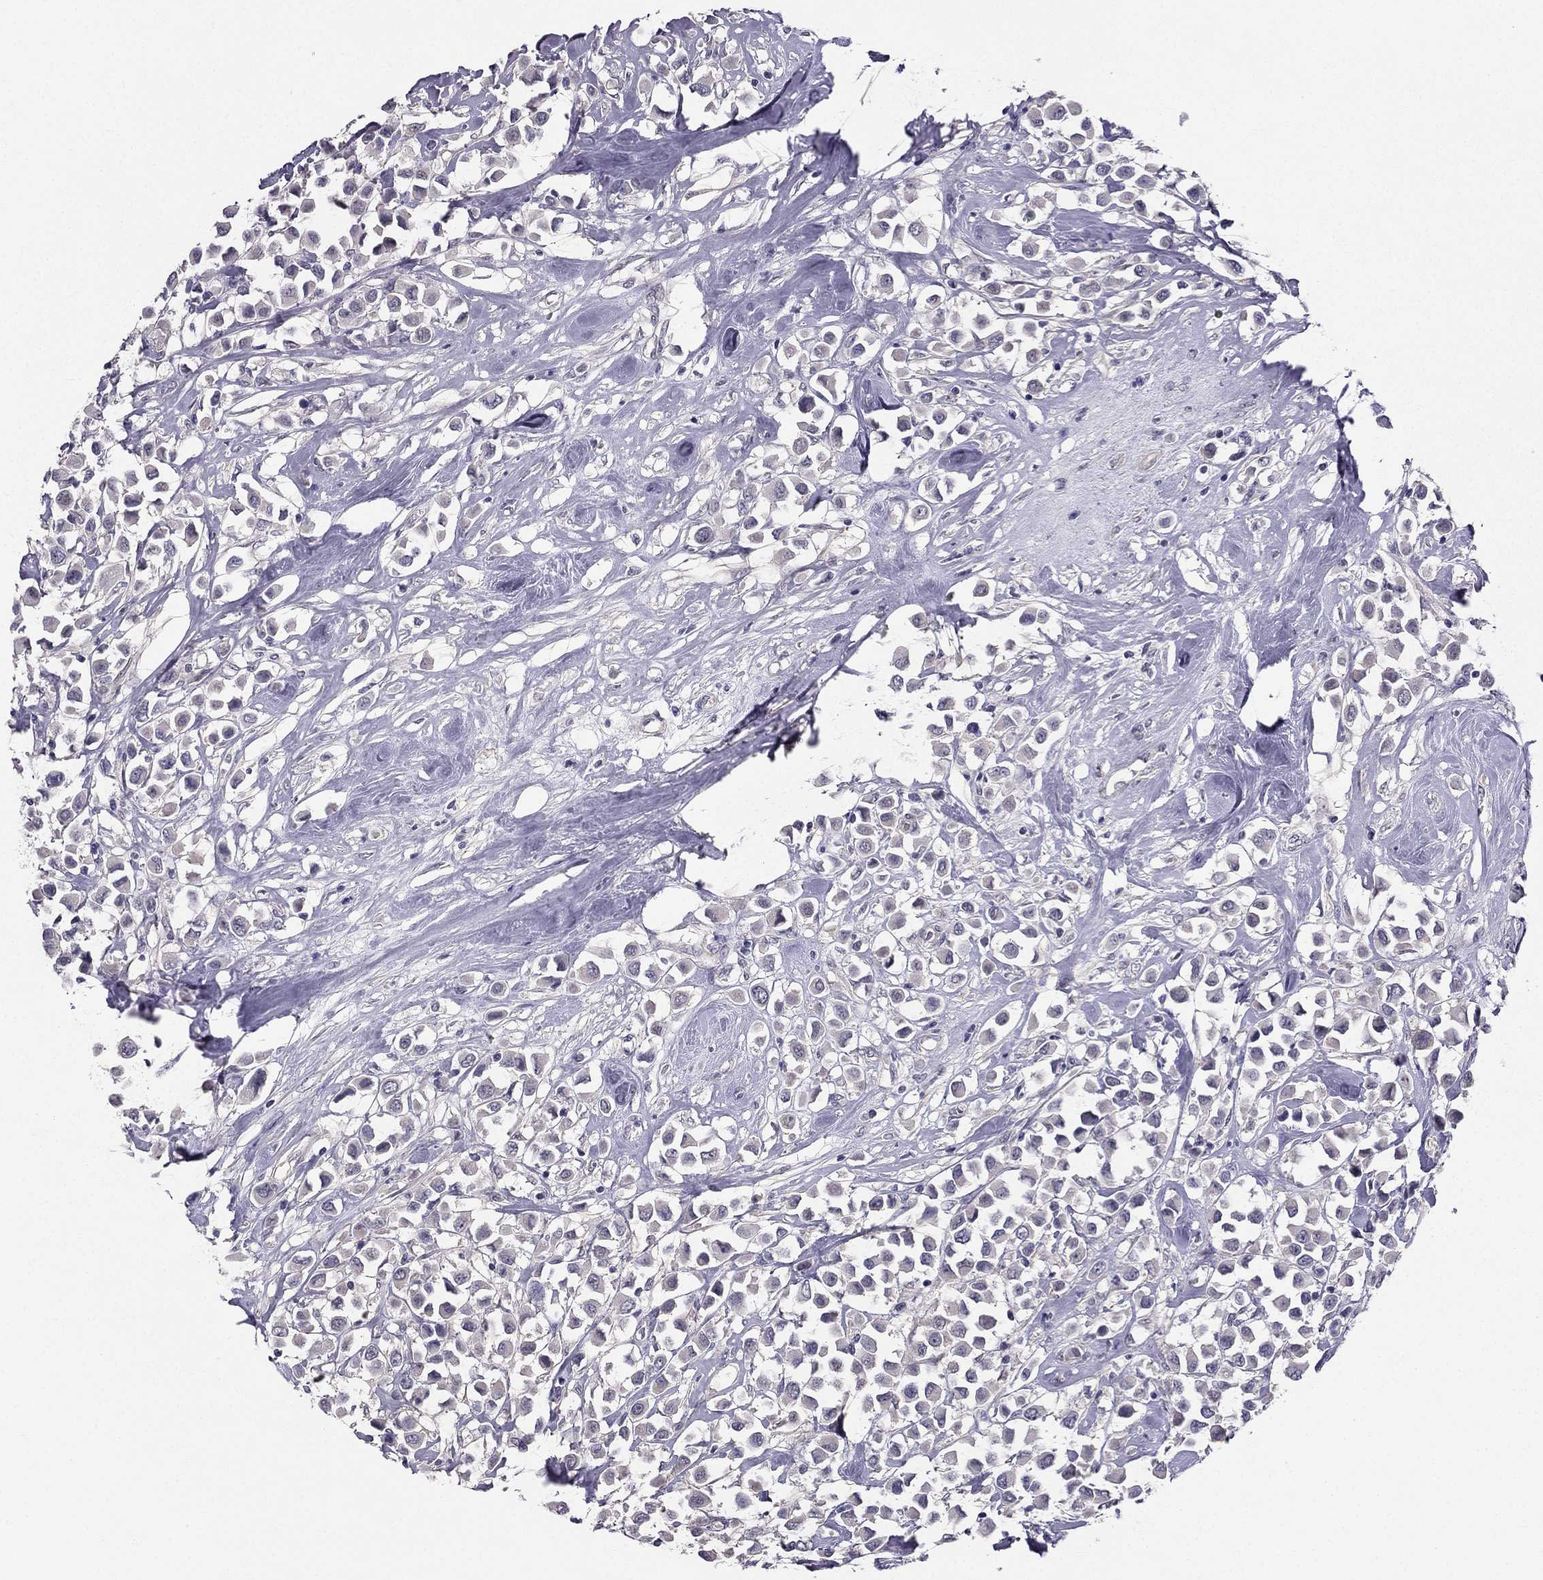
{"staining": {"intensity": "negative", "quantity": "none", "location": "none"}, "tissue": "breast cancer", "cell_type": "Tumor cells", "image_type": "cancer", "snomed": [{"axis": "morphology", "description": "Duct carcinoma"}, {"axis": "topography", "description": "Breast"}], "caption": "Immunohistochemistry (IHC) photomicrograph of neoplastic tissue: breast infiltrating ductal carcinoma stained with DAB demonstrates no significant protein staining in tumor cells.", "gene": "HSFX1", "patient": {"sex": "female", "age": 61}}